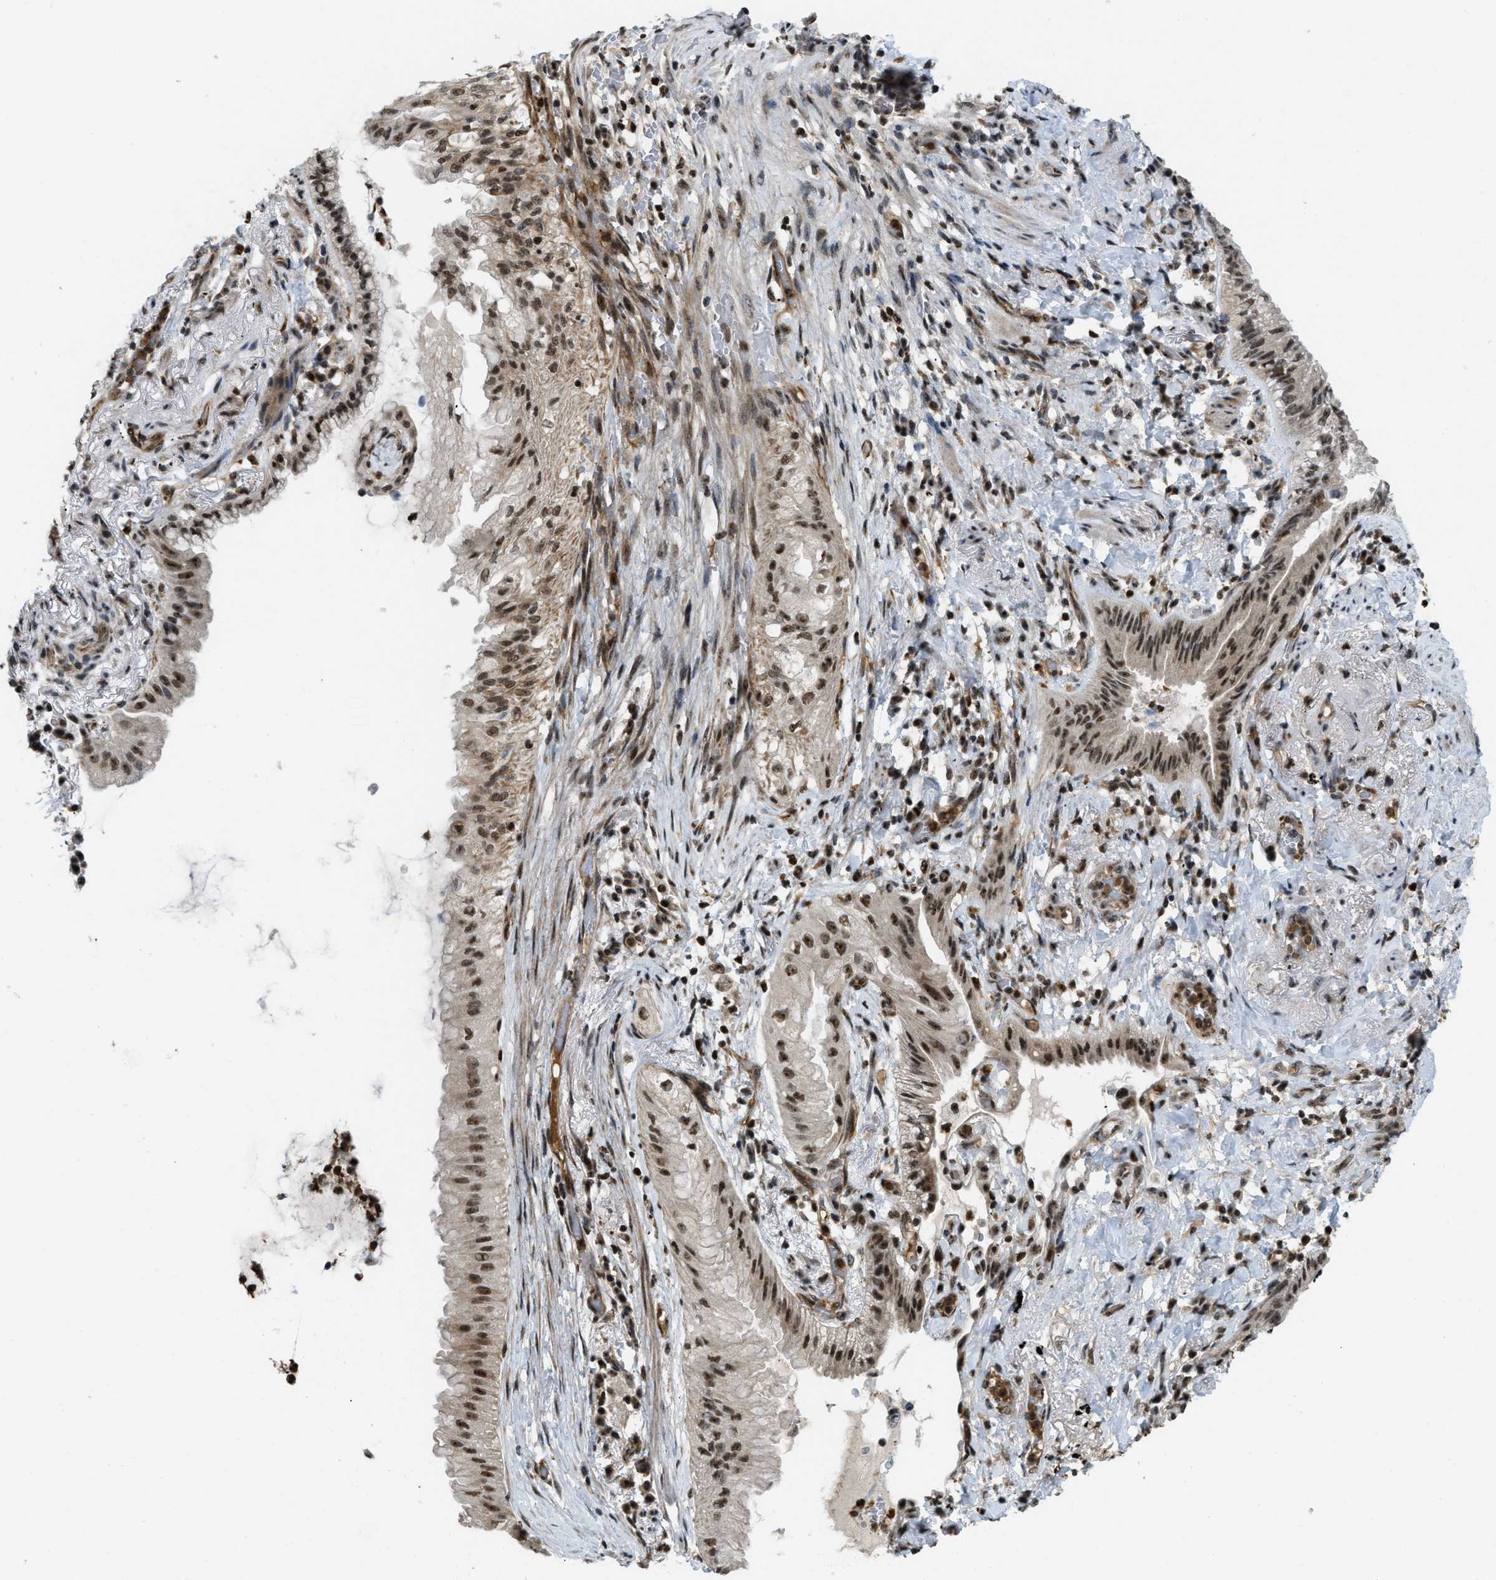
{"staining": {"intensity": "moderate", "quantity": ">75%", "location": "nuclear"}, "tissue": "lung cancer", "cell_type": "Tumor cells", "image_type": "cancer", "snomed": [{"axis": "morphology", "description": "Normal tissue, NOS"}, {"axis": "morphology", "description": "Adenocarcinoma, NOS"}, {"axis": "topography", "description": "Bronchus"}, {"axis": "topography", "description": "Lung"}], "caption": "DAB immunohistochemical staining of human lung cancer displays moderate nuclear protein expression in about >75% of tumor cells.", "gene": "E2F1", "patient": {"sex": "female", "age": 70}}